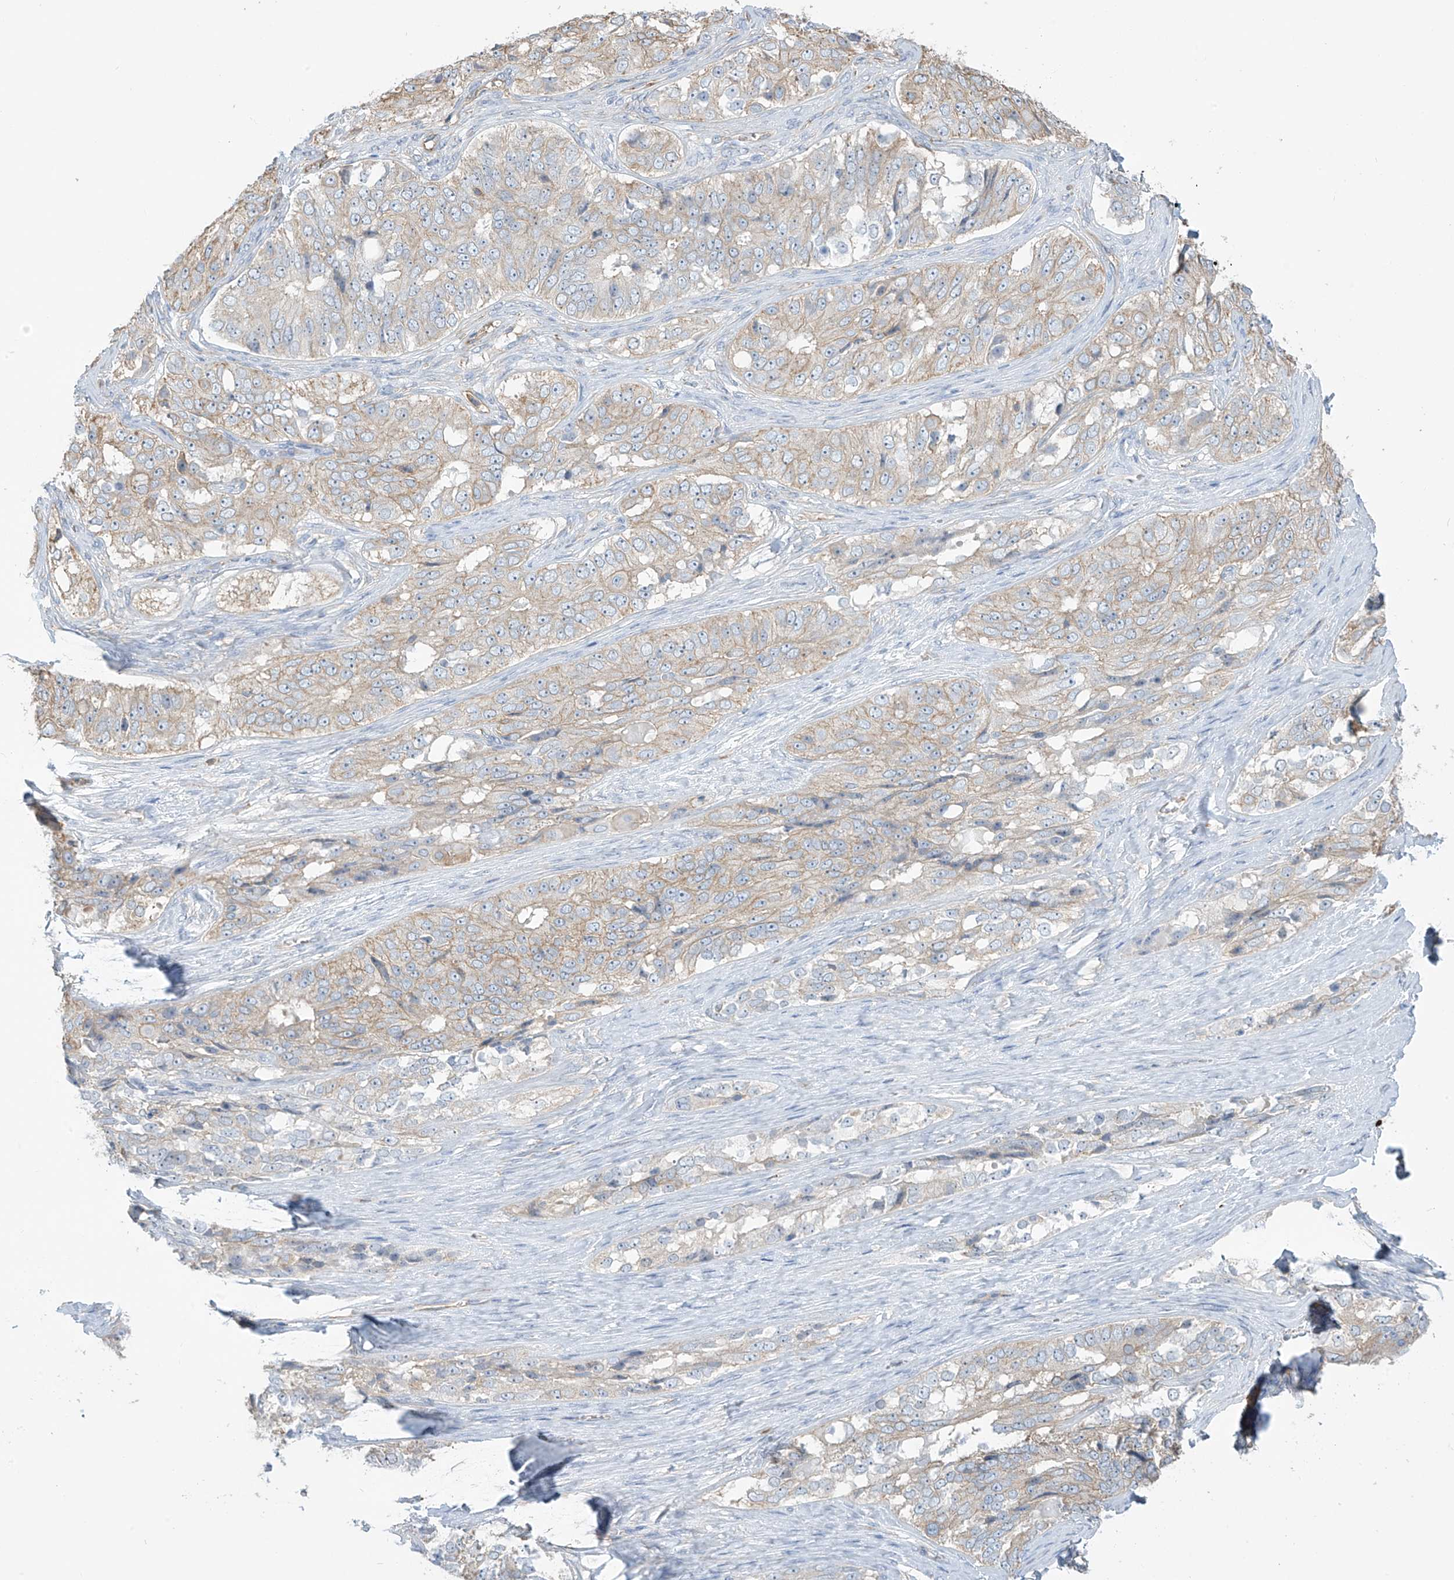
{"staining": {"intensity": "weak", "quantity": "25%-75%", "location": "cytoplasmic/membranous"}, "tissue": "ovarian cancer", "cell_type": "Tumor cells", "image_type": "cancer", "snomed": [{"axis": "morphology", "description": "Carcinoma, endometroid"}, {"axis": "topography", "description": "Ovary"}], "caption": "The immunohistochemical stain labels weak cytoplasmic/membranous staining in tumor cells of endometroid carcinoma (ovarian) tissue.", "gene": "ZNF846", "patient": {"sex": "female", "age": 51}}